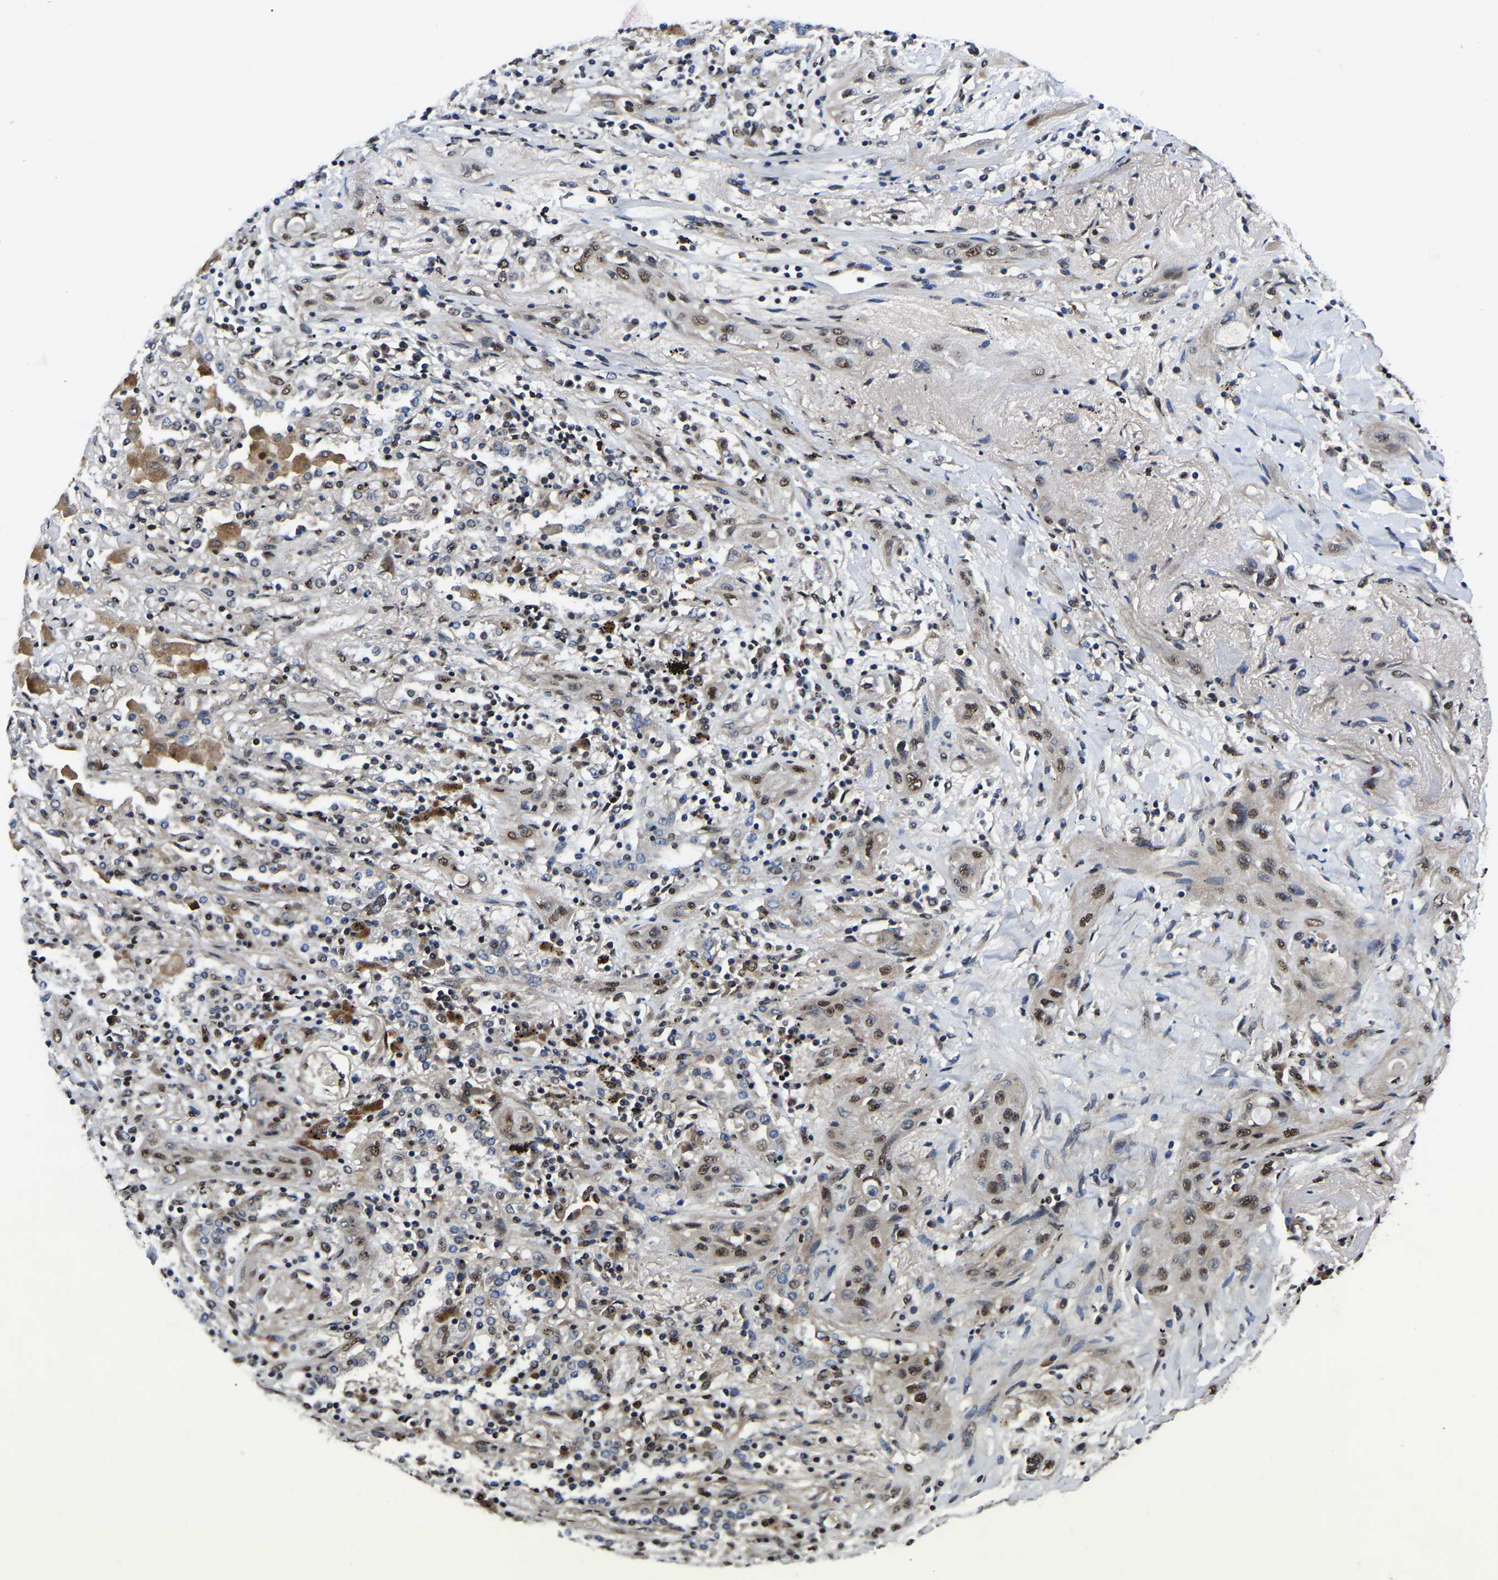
{"staining": {"intensity": "moderate", "quantity": ">75%", "location": "nuclear"}, "tissue": "lung cancer", "cell_type": "Tumor cells", "image_type": "cancer", "snomed": [{"axis": "morphology", "description": "Squamous cell carcinoma, NOS"}, {"axis": "topography", "description": "Lung"}], "caption": "An image of lung cancer (squamous cell carcinoma) stained for a protein reveals moderate nuclear brown staining in tumor cells.", "gene": "TRIM35", "patient": {"sex": "female", "age": 47}}